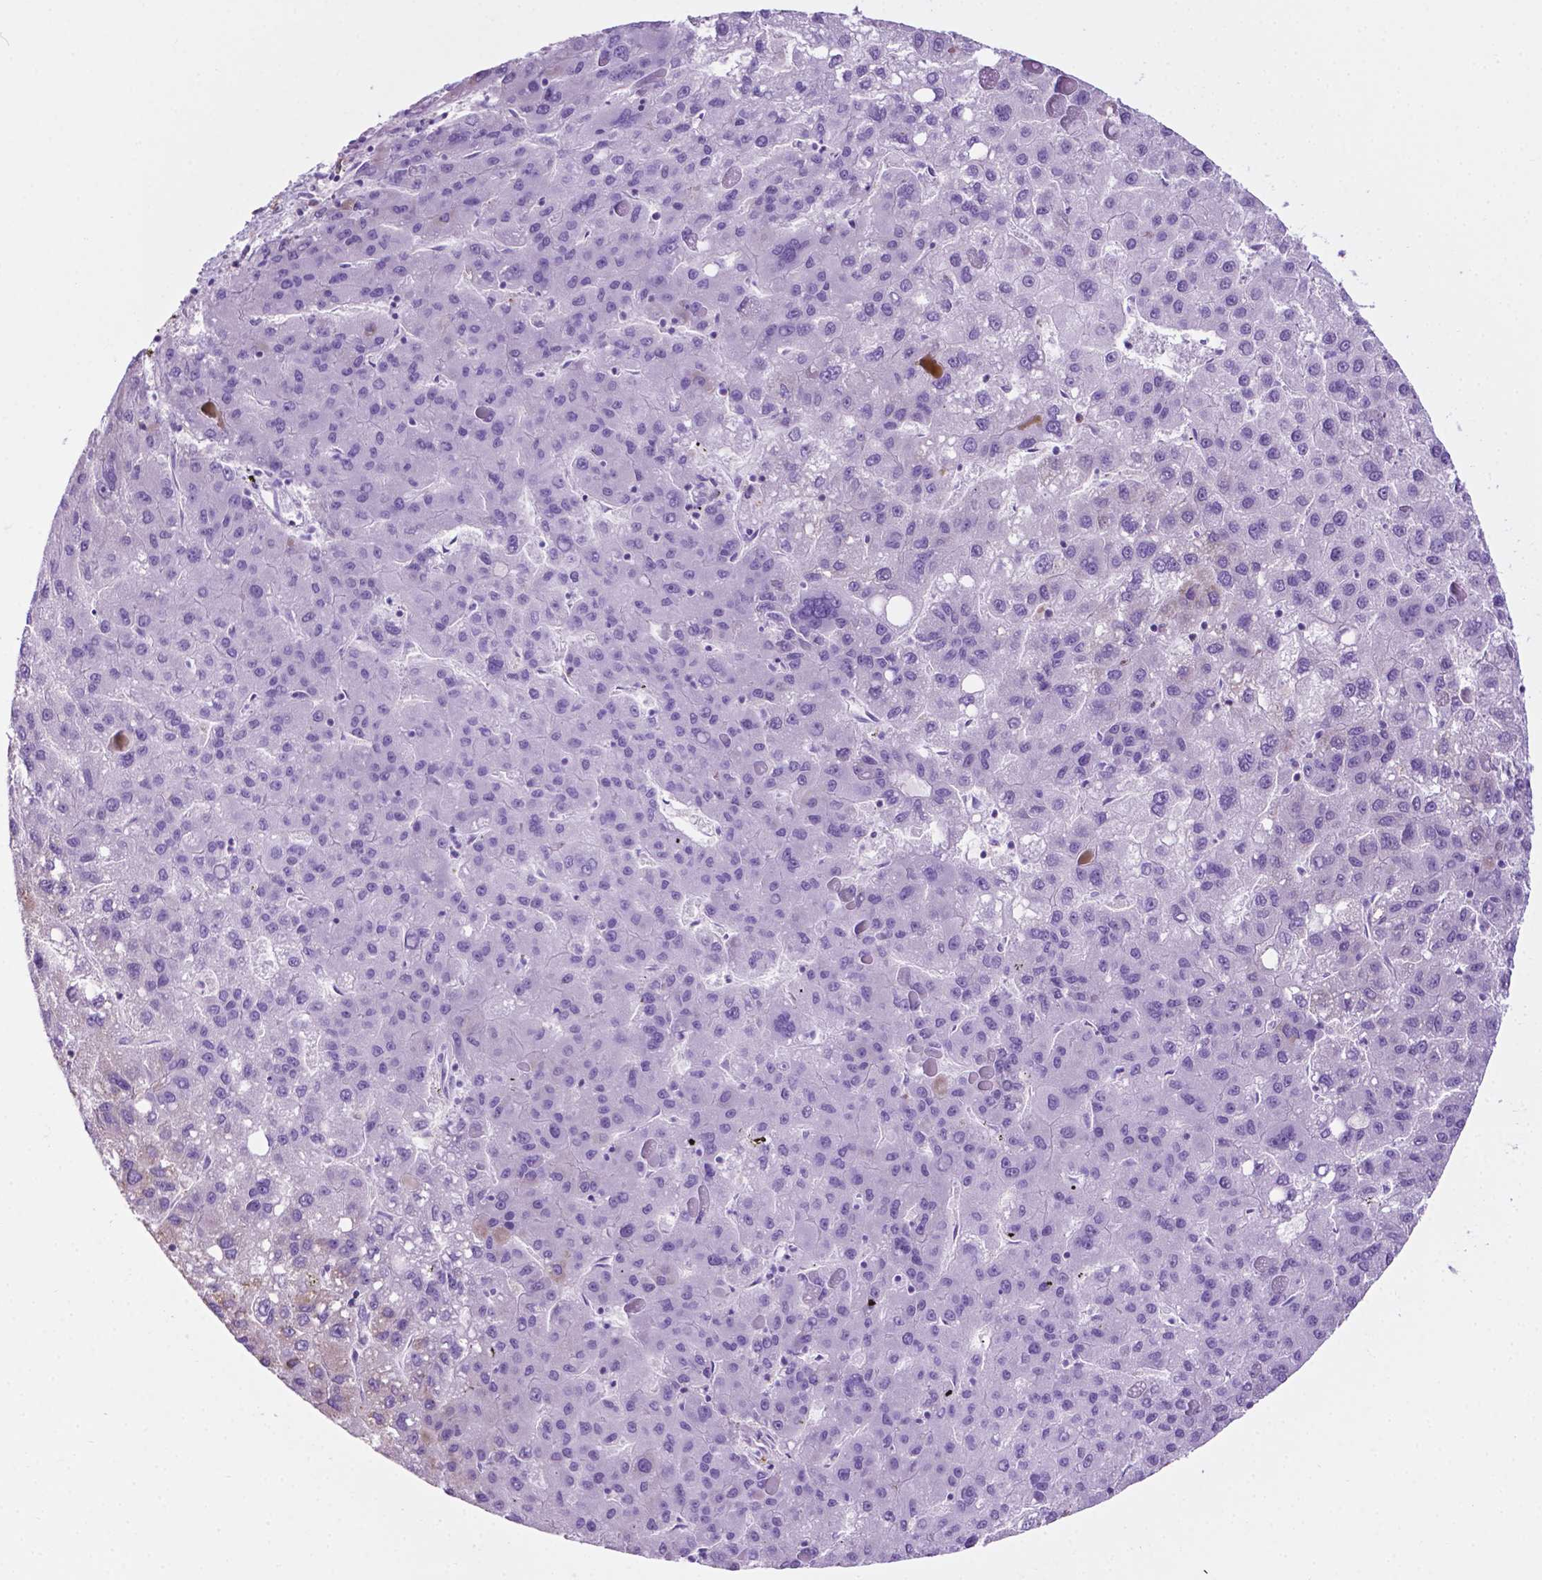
{"staining": {"intensity": "moderate", "quantity": "<25%", "location": "cytoplasmic/membranous"}, "tissue": "liver cancer", "cell_type": "Tumor cells", "image_type": "cancer", "snomed": [{"axis": "morphology", "description": "Carcinoma, Hepatocellular, NOS"}, {"axis": "topography", "description": "Liver"}], "caption": "Liver hepatocellular carcinoma stained for a protein demonstrates moderate cytoplasmic/membranous positivity in tumor cells. The protein of interest is stained brown, and the nuclei are stained in blue (DAB (3,3'-diaminobenzidine) IHC with brightfield microscopy, high magnification).", "gene": "RPL29", "patient": {"sex": "female", "age": 82}}